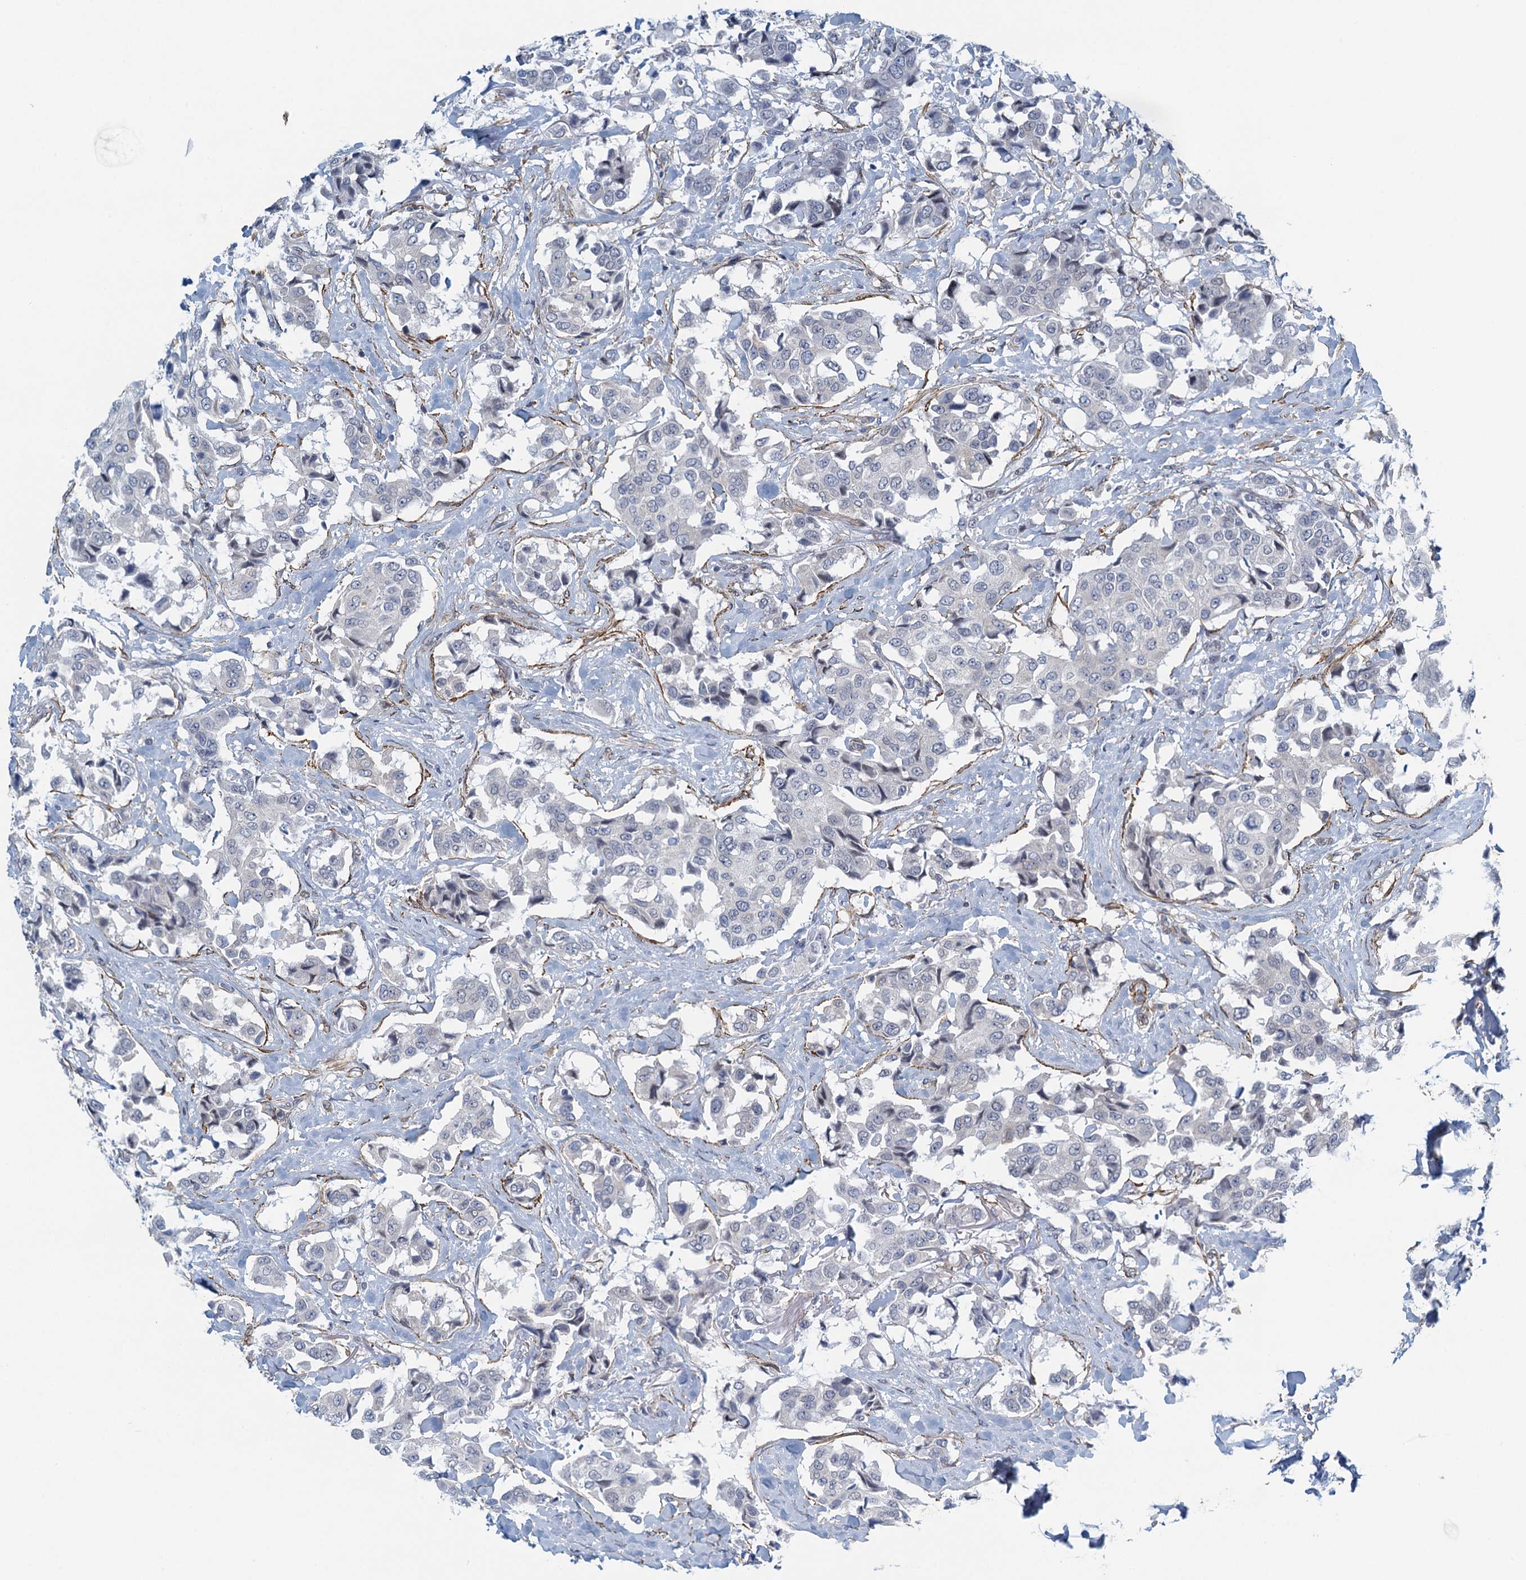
{"staining": {"intensity": "negative", "quantity": "none", "location": "none"}, "tissue": "breast cancer", "cell_type": "Tumor cells", "image_type": "cancer", "snomed": [{"axis": "morphology", "description": "Duct carcinoma"}, {"axis": "topography", "description": "Breast"}], "caption": "Tumor cells are negative for protein expression in human breast intraductal carcinoma. The staining was performed using DAB (3,3'-diaminobenzidine) to visualize the protein expression in brown, while the nuclei were stained in blue with hematoxylin (Magnification: 20x).", "gene": "ALG2", "patient": {"sex": "female", "age": 80}}